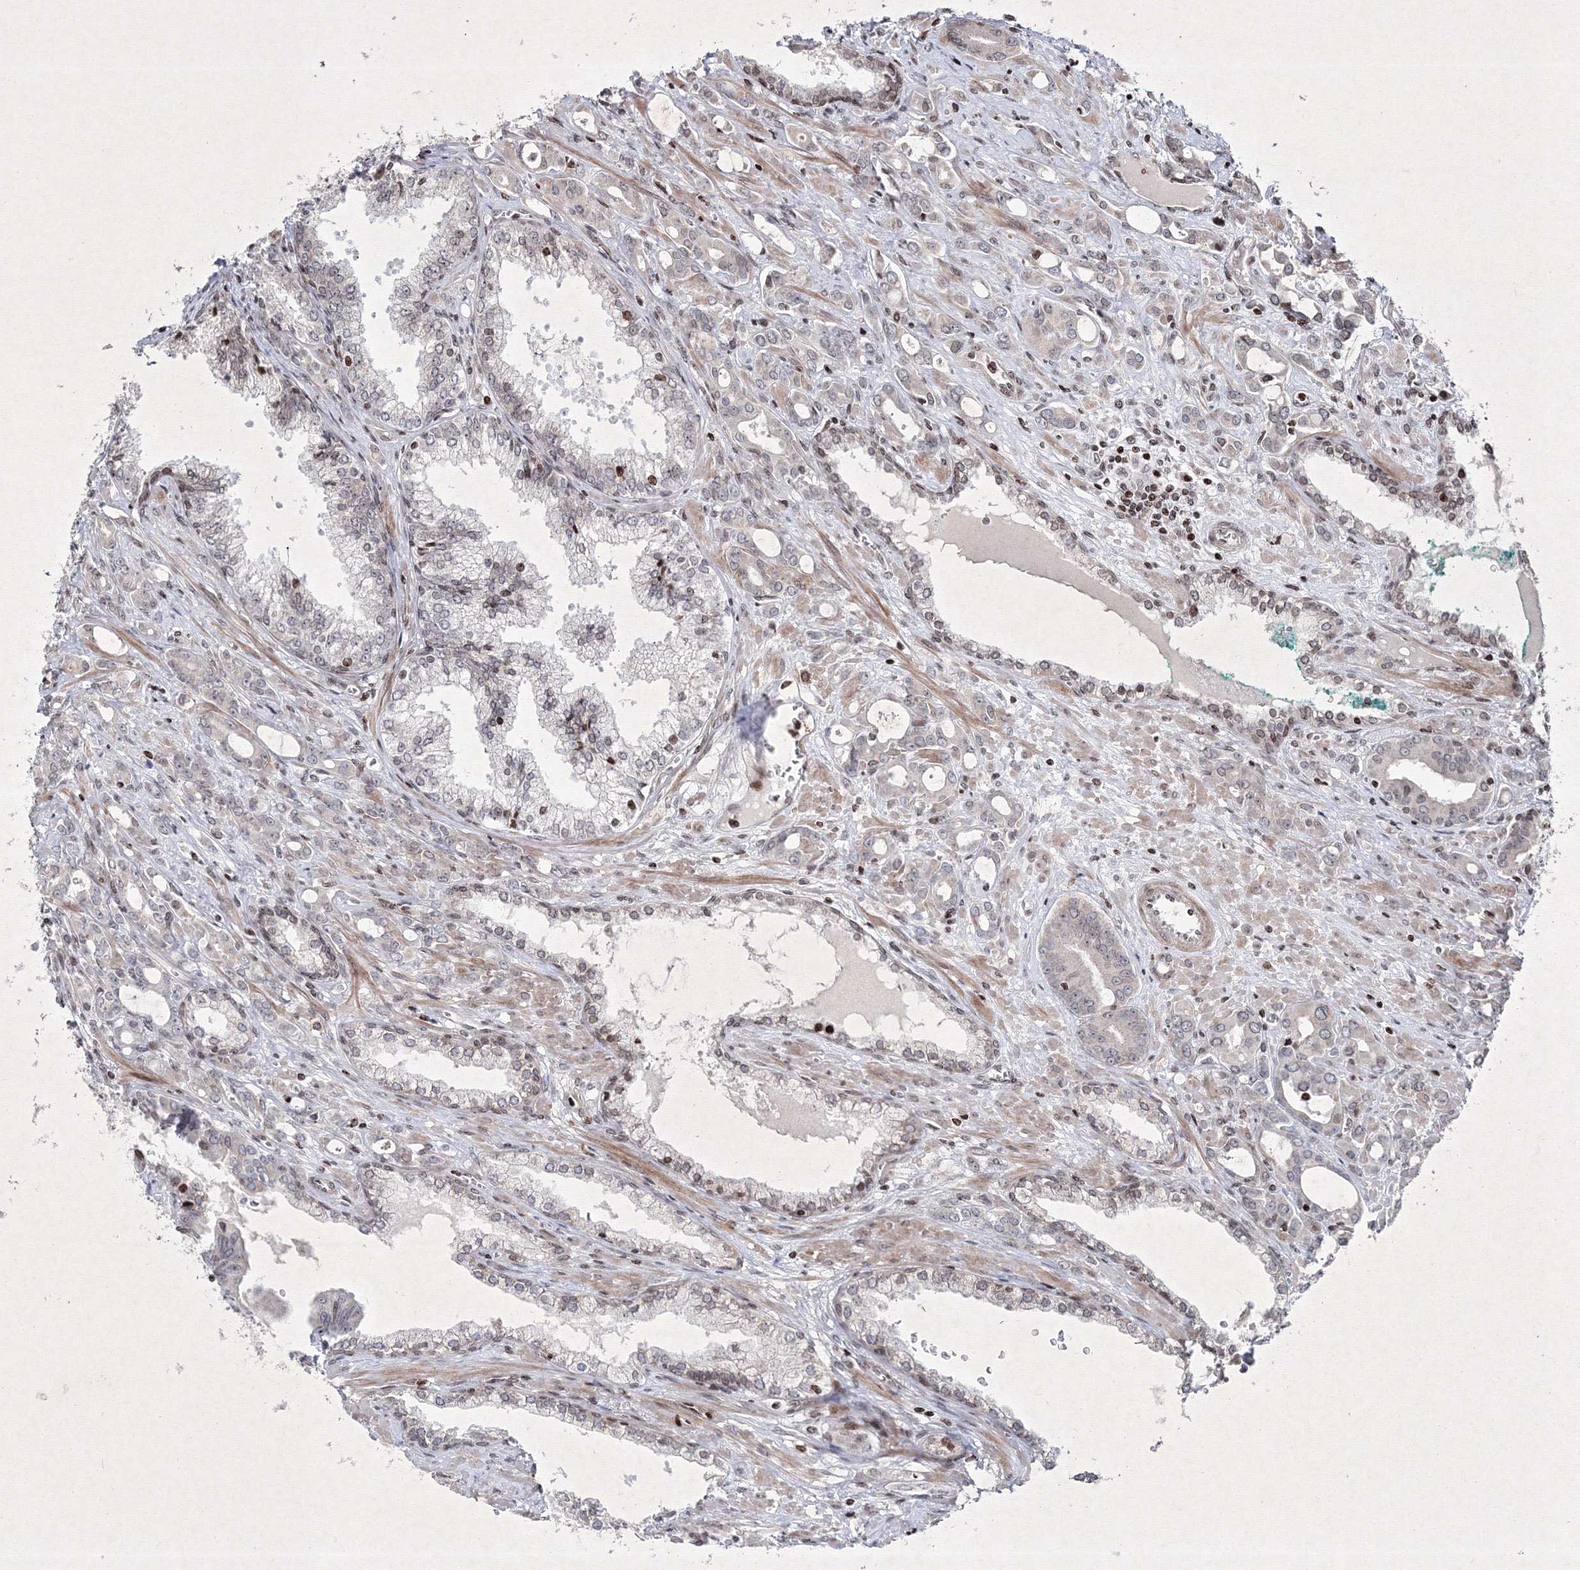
{"staining": {"intensity": "negative", "quantity": "none", "location": "none"}, "tissue": "prostate cancer", "cell_type": "Tumor cells", "image_type": "cancer", "snomed": [{"axis": "morphology", "description": "Adenocarcinoma, High grade"}, {"axis": "topography", "description": "Prostate"}], "caption": "The image demonstrates no staining of tumor cells in adenocarcinoma (high-grade) (prostate).", "gene": "SMIM29", "patient": {"sex": "male", "age": 72}}